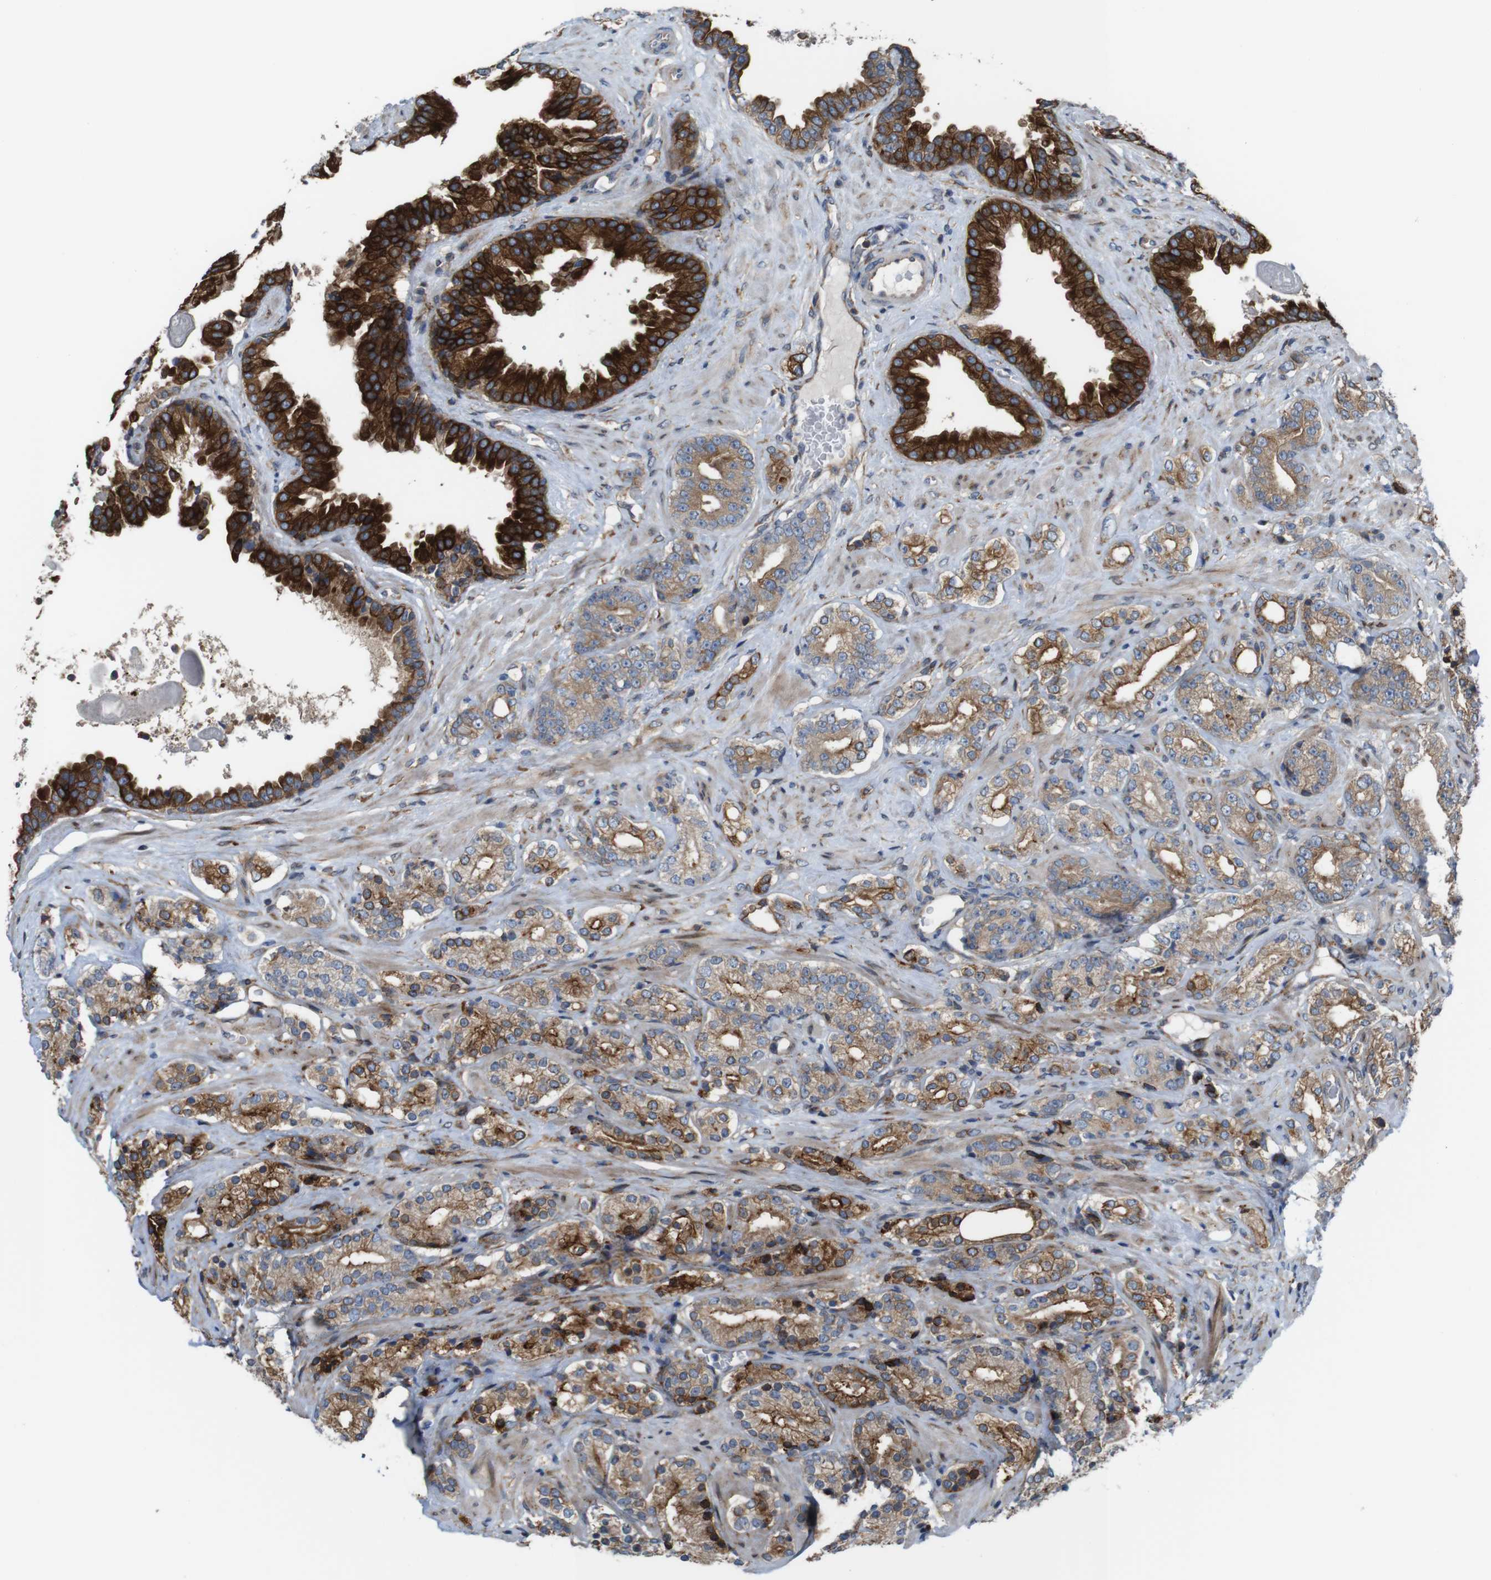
{"staining": {"intensity": "moderate", "quantity": ">75%", "location": "cytoplasmic/membranous"}, "tissue": "prostate cancer", "cell_type": "Tumor cells", "image_type": "cancer", "snomed": [{"axis": "morphology", "description": "Adenocarcinoma, High grade"}, {"axis": "topography", "description": "Prostate"}], "caption": "Human prostate adenocarcinoma (high-grade) stained for a protein (brown) demonstrates moderate cytoplasmic/membranous positive expression in about >75% of tumor cells.", "gene": "PCOLCE2", "patient": {"sex": "male", "age": 71}}